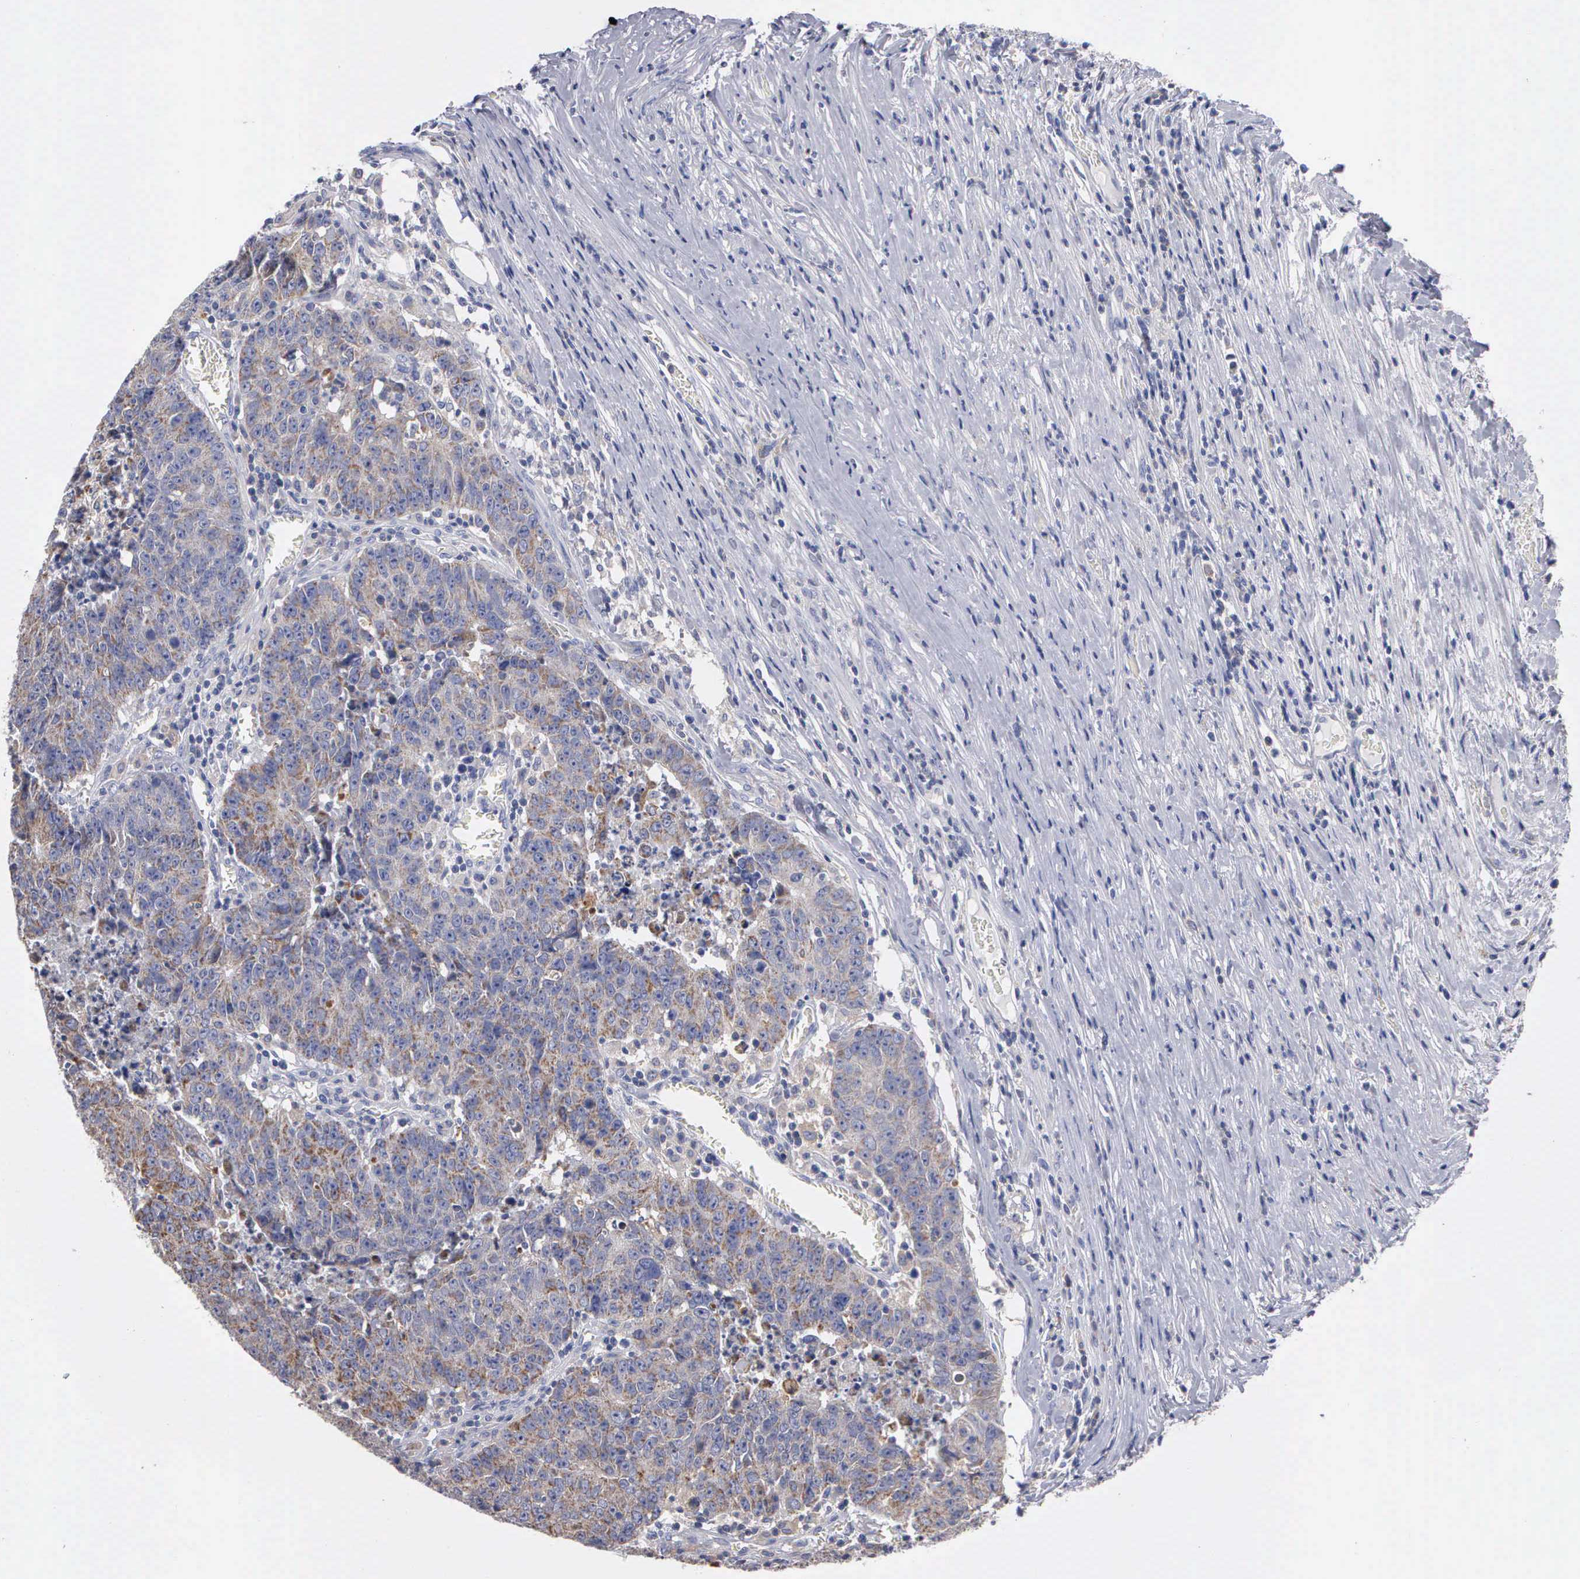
{"staining": {"intensity": "weak", "quantity": ">75%", "location": "cytoplasmic/membranous"}, "tissue": "colorectal cancer", "cell_type": "Tumor cells", "image_type": "cancer", "snomed": [{"axis": "morphology", "description": "Adenocarcinoma, NOS"}, {"axis": "topography", "description": "Colon"}], "caption": "Immunohistochemical staining of colorectal cancer displays low levels of weak cytoplasmic/membranous positivity in approximately >75% of tumor cells.", "gene": "PTGS2", "patient": {"sex": "female", "age": 53}}